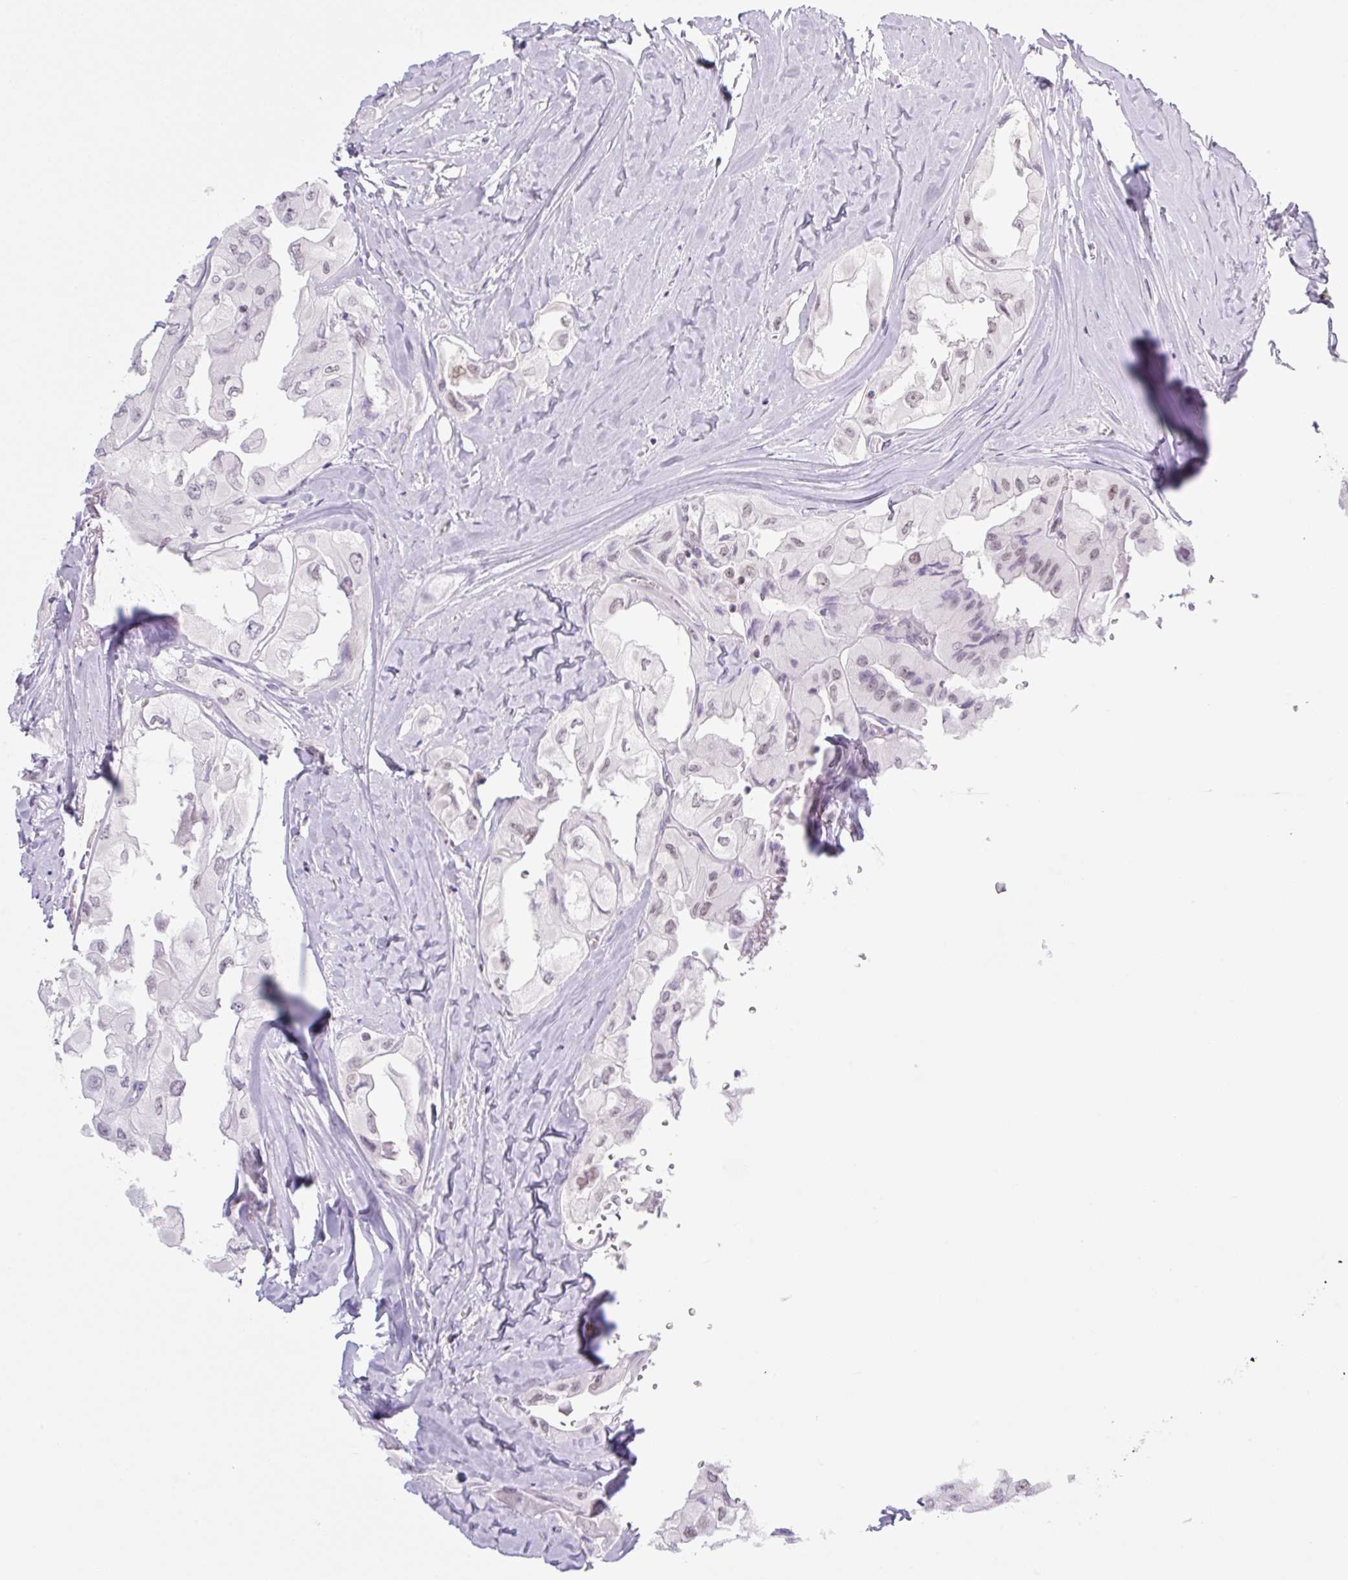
{"staining": {"intensity": "negative", "quantity": "none", "location": "none"}, "tissue": "thyroid cancer", "cell_type": "Tumor cells", "image_type": "cancer", "snomed": [{"axis": "morphology", "description": "Normal tissue, NOS"}, {"axis": "morphology", "description": "Papillary adenocarcinoma, NOS"}, {"axis": "topography", "description": "Thyroid gland"}], "caption": "This is a image of immunohistochemistry (IHC) staining of thyroid papillary adenocarcinoma, which shows no positivity in tumor cells.", "gene": "TLE3", "patient": {"sex": "female", "age": 59}}